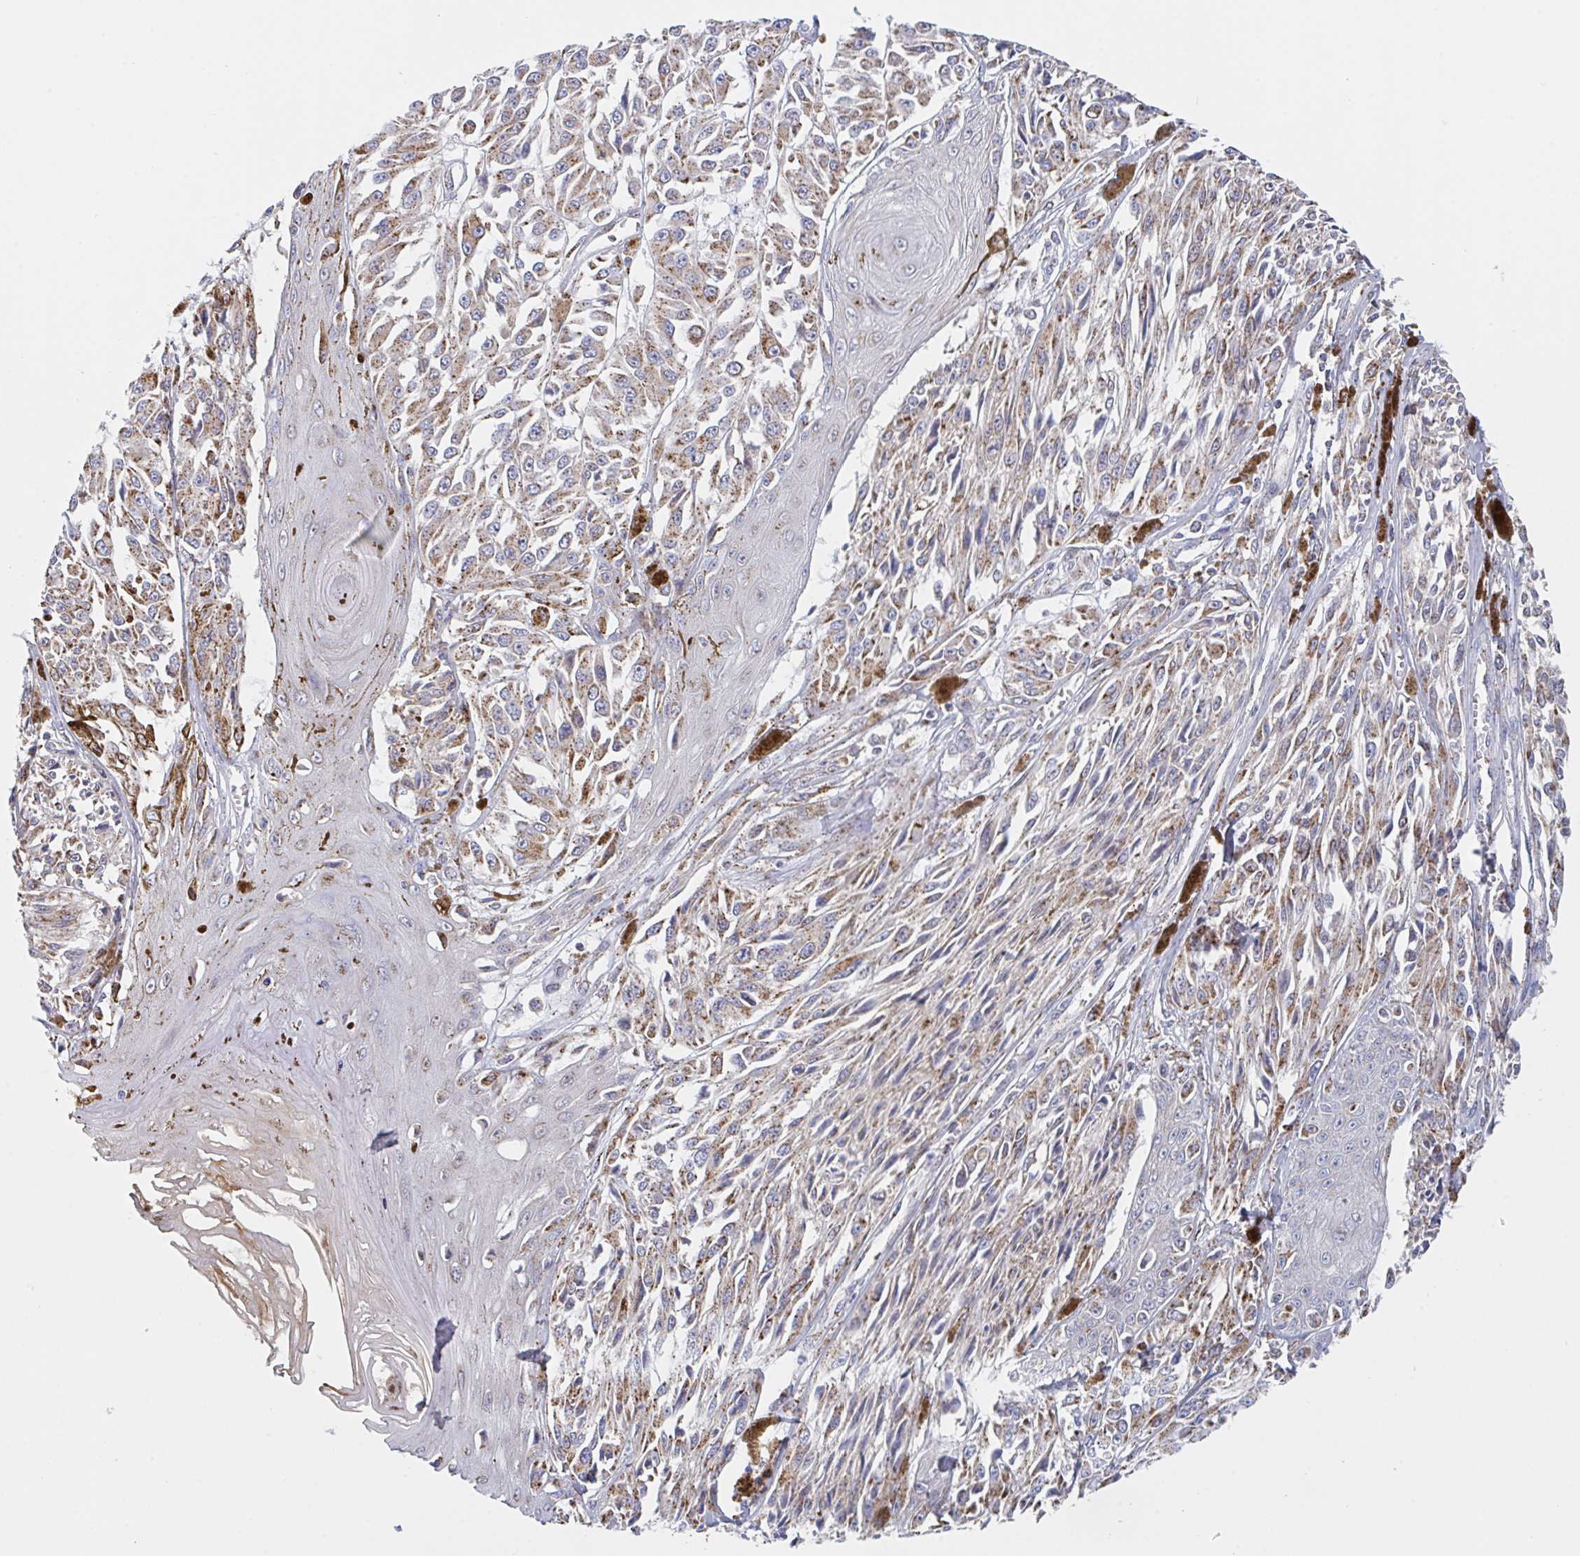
{"staining": {"intensity": "moderate", "quantity": ">75%", "location": "cytoplasmic/membranous"}, "tissue": "melanoma", "cell_type": "Tumor cells", "image_type": "cancer", "snomed": [{"axis": "morphology", "description": "Malignant melanoma, NOS"}, {"axis": "topography", "description": "Skin"}], "caption": "Protein expression analysis of human malignant melanoma reveals moderate cytoplasmic/membranous staining in about >75% of tumor cells.", "gene": "PROSER3", "patient": {"sex": "male", "age": 94}}